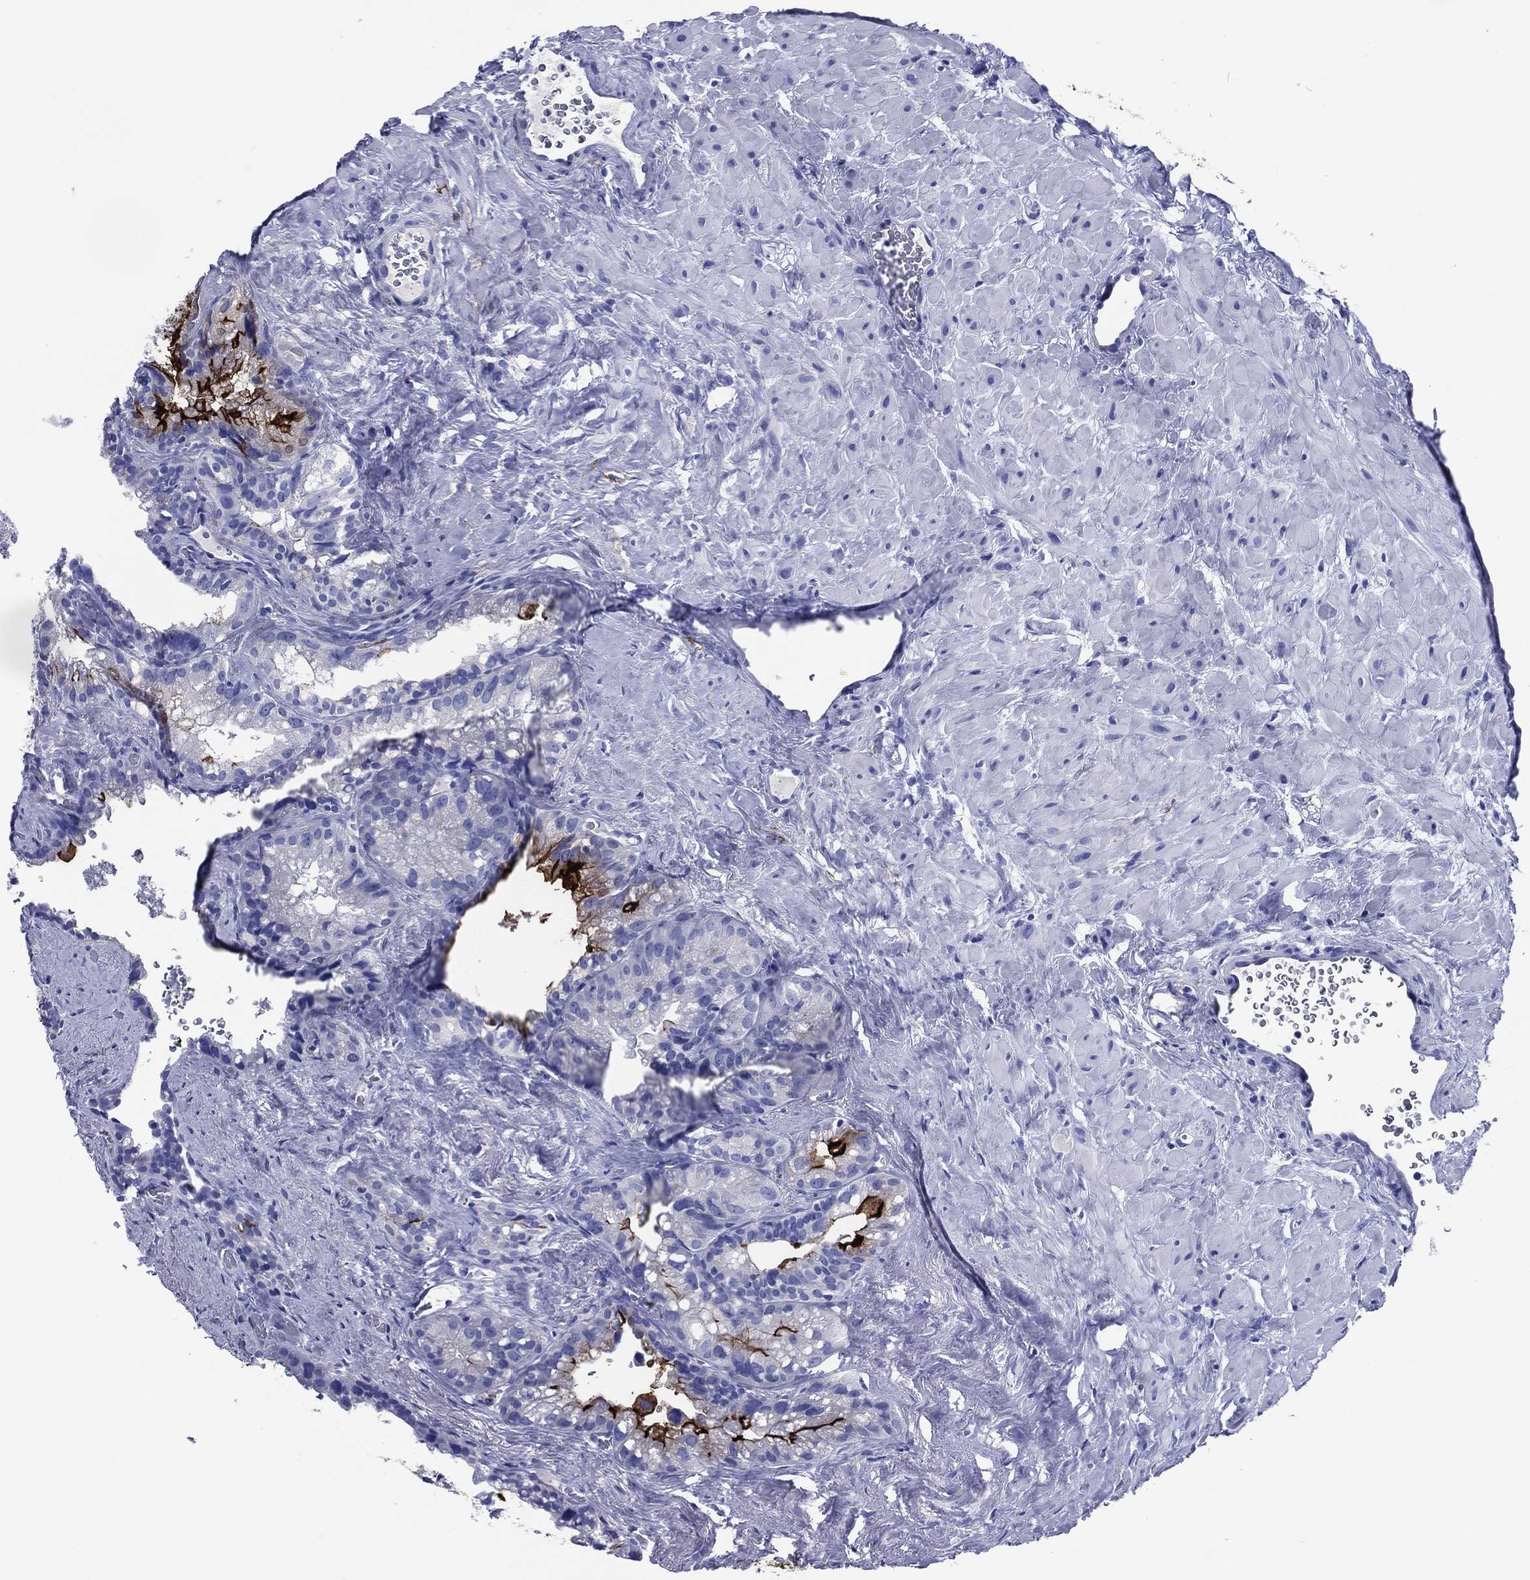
{"staining": {"intensity": "strong", "quantity": "<25%", "location": "cytoplasmic/membranous"}, "tissue": "seminal vesicle", "cell_type": "Glandular cells", "image_type": "normal", "snomed": [{"axis": "morphology", "description": "Normal tissue, NOS"}, {"axis": "topography", "description": "Seminal veicle"}], "caption": "Immunohistochemical staining of benign seminal vesicle reveals <25% levels of strong cytoplasmic/membranous protein positivity in about <25% of glandular cells.", "gene": "ACE2", "patient": {"sex": "male", "age": 72}}